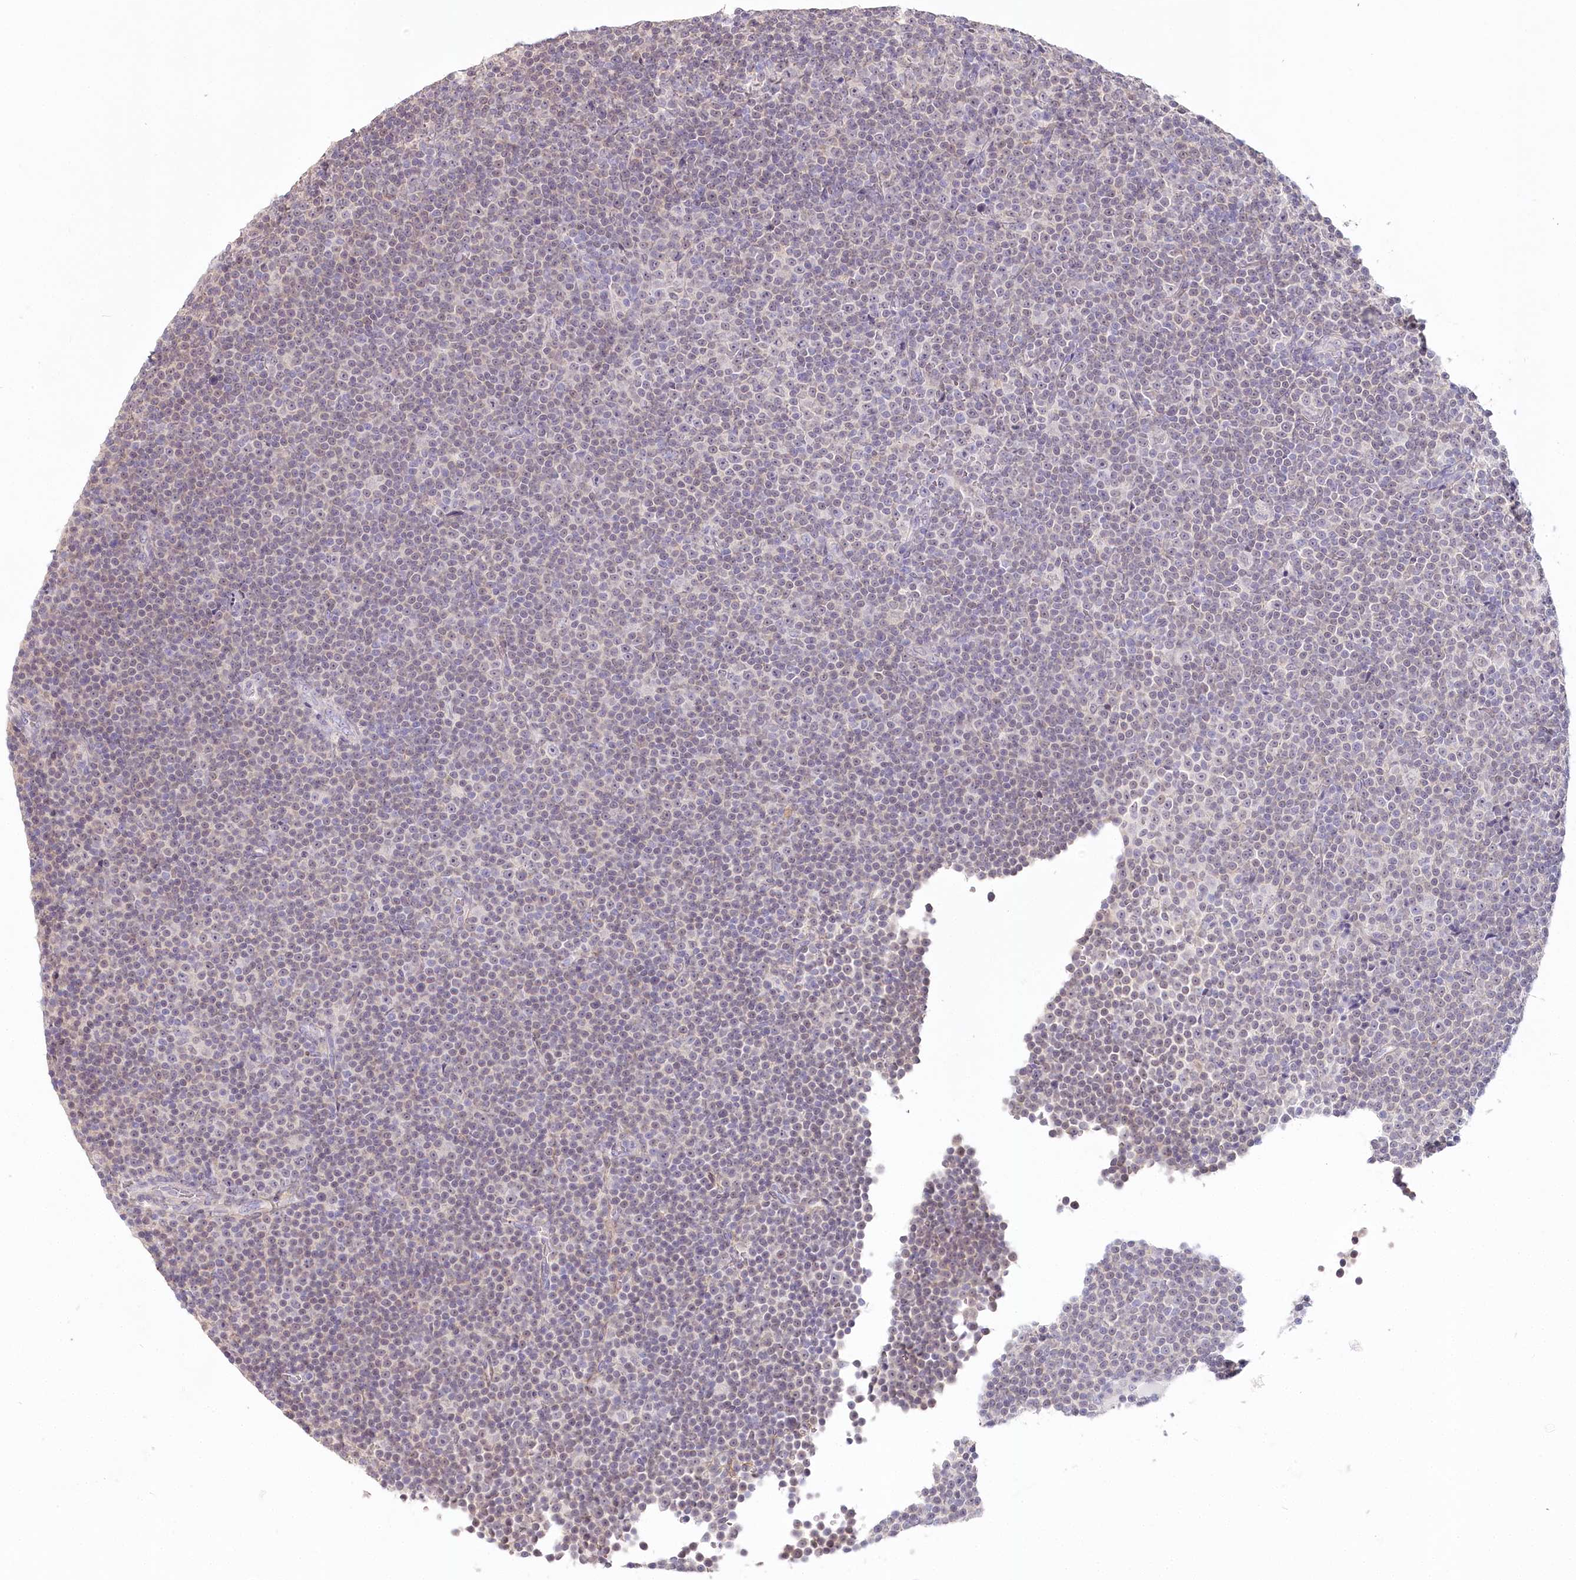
{"staining": {"intensity": "negative", "quantity": "none", "location": "none"}, "tissue": "lymphoma", "cell_type": "Tumor cells", "image_type": "cancer", "snomed": [{"axis": "morphology", "description": "Malignant lymphoma, non-Hodgkin's type, Low grade"}, {"axis": "topography", "description": "Lymph node"}], "caption": "Tumor cells are negative for brown protein staining in lymphoma.", "gene": "USP11", "patient": {"sex": "female", "age": 67}}